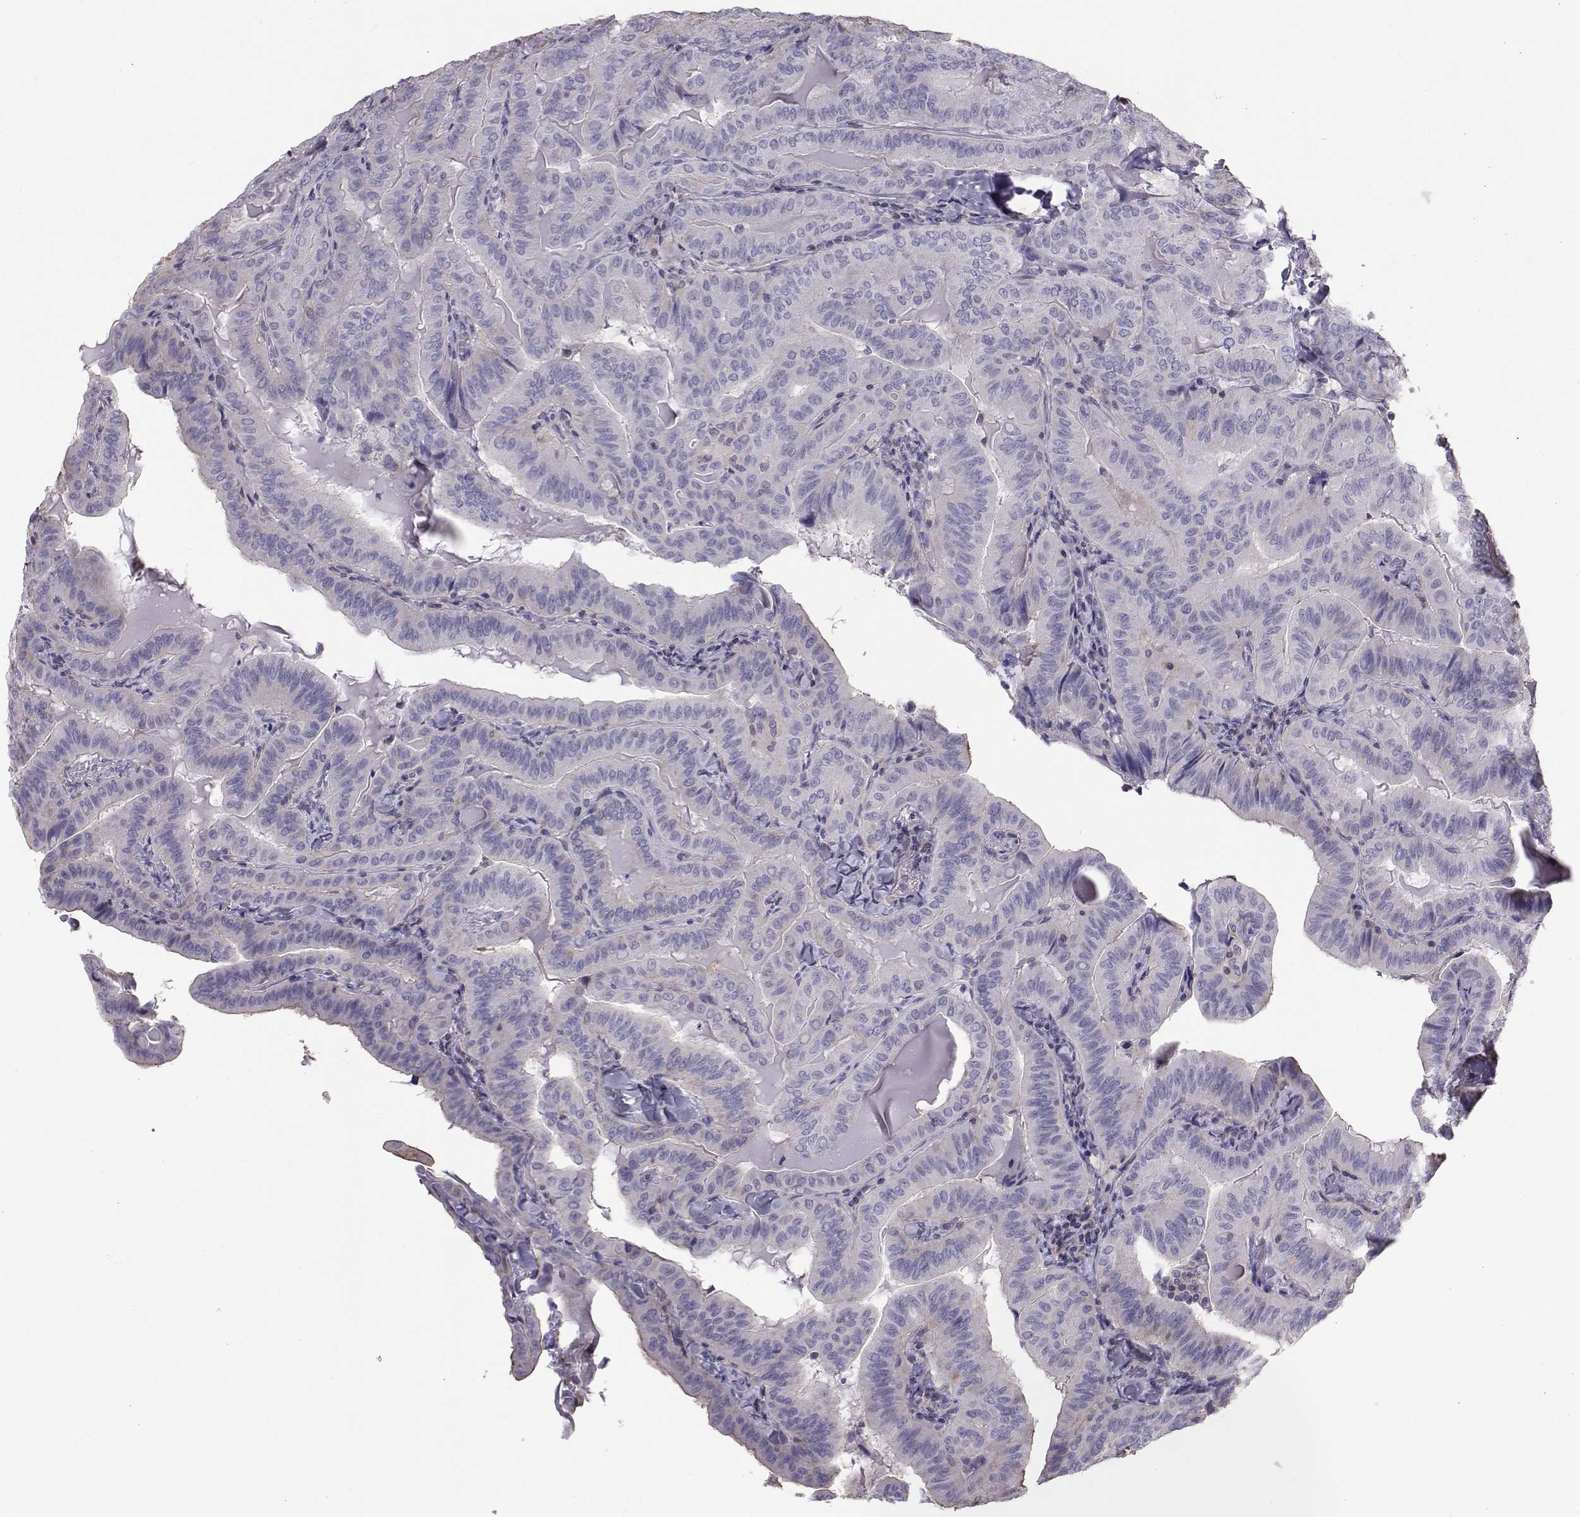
{"staining": {"intensity": "negative", "quantity": "none", "location": "none"}, "tissue": "thyroid cancer", "cell_type": "Tumor cells", "image_type": "cancer", "snomed": [{"axis": "morphology", "description": "Papillary adenocarcinoma, NOS"}, {"axis": "topography", "description": "Thyroid gland"}], "caption": "The IHC micrograph has no significant positivity in tumor cells of thyroid cancer tissue.", "gene": "GARIN3", "patient": {"sex": "female", "age": 68}}